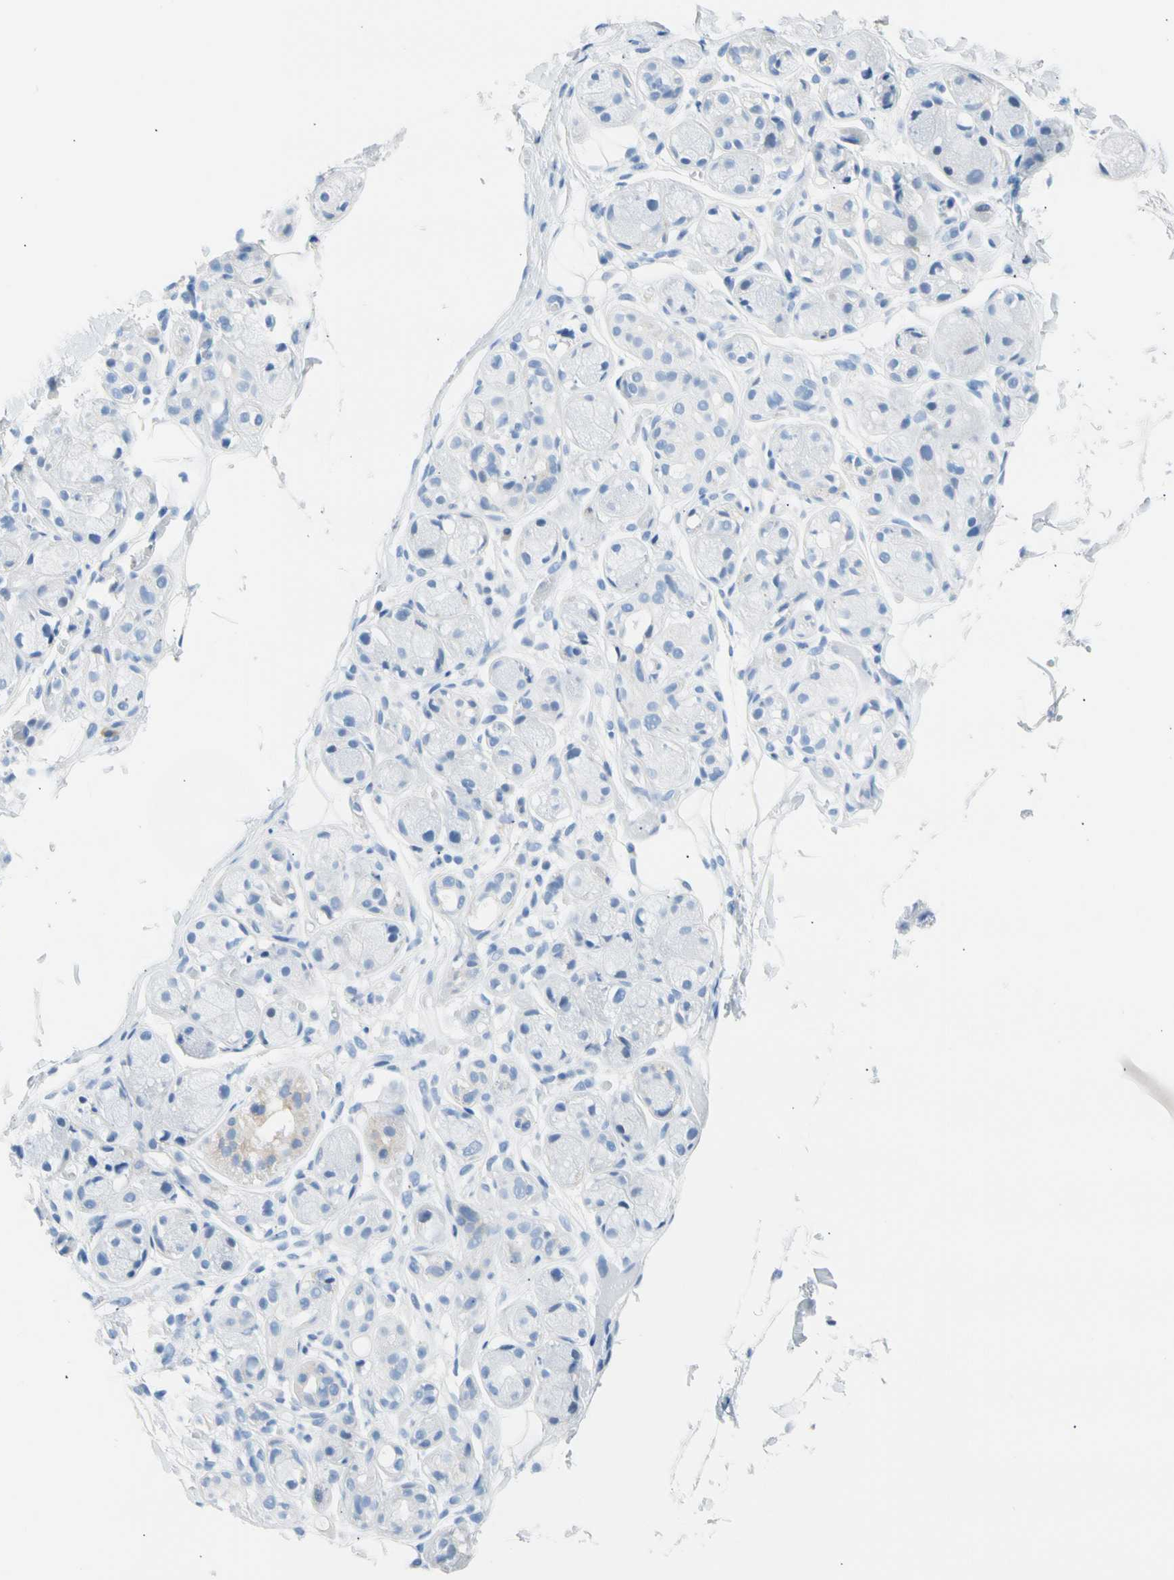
{"staining": {"intensity": "negative", "quantity": "none", "location": "none"}, "tissue": "adipose tissue", "cell_type": "Adipocytes", "image_type": "normal", "snomed": [{"axis": "morphology", "description": "Normal tissue, NOS"}, {"axis": "morphology", "description": "Inflammation, NOS"}, {"axis": "topography", "description": "Vascular tissue"}, {"axis": "topography", "description": "Salivary gland"}], "caption": "Immunohistochemical staining of unremarkable human adipose tissue exhibits no significant staining in adipocytes.", "gene": "CEL", "patient": {"sex": "female", "age": 75}}